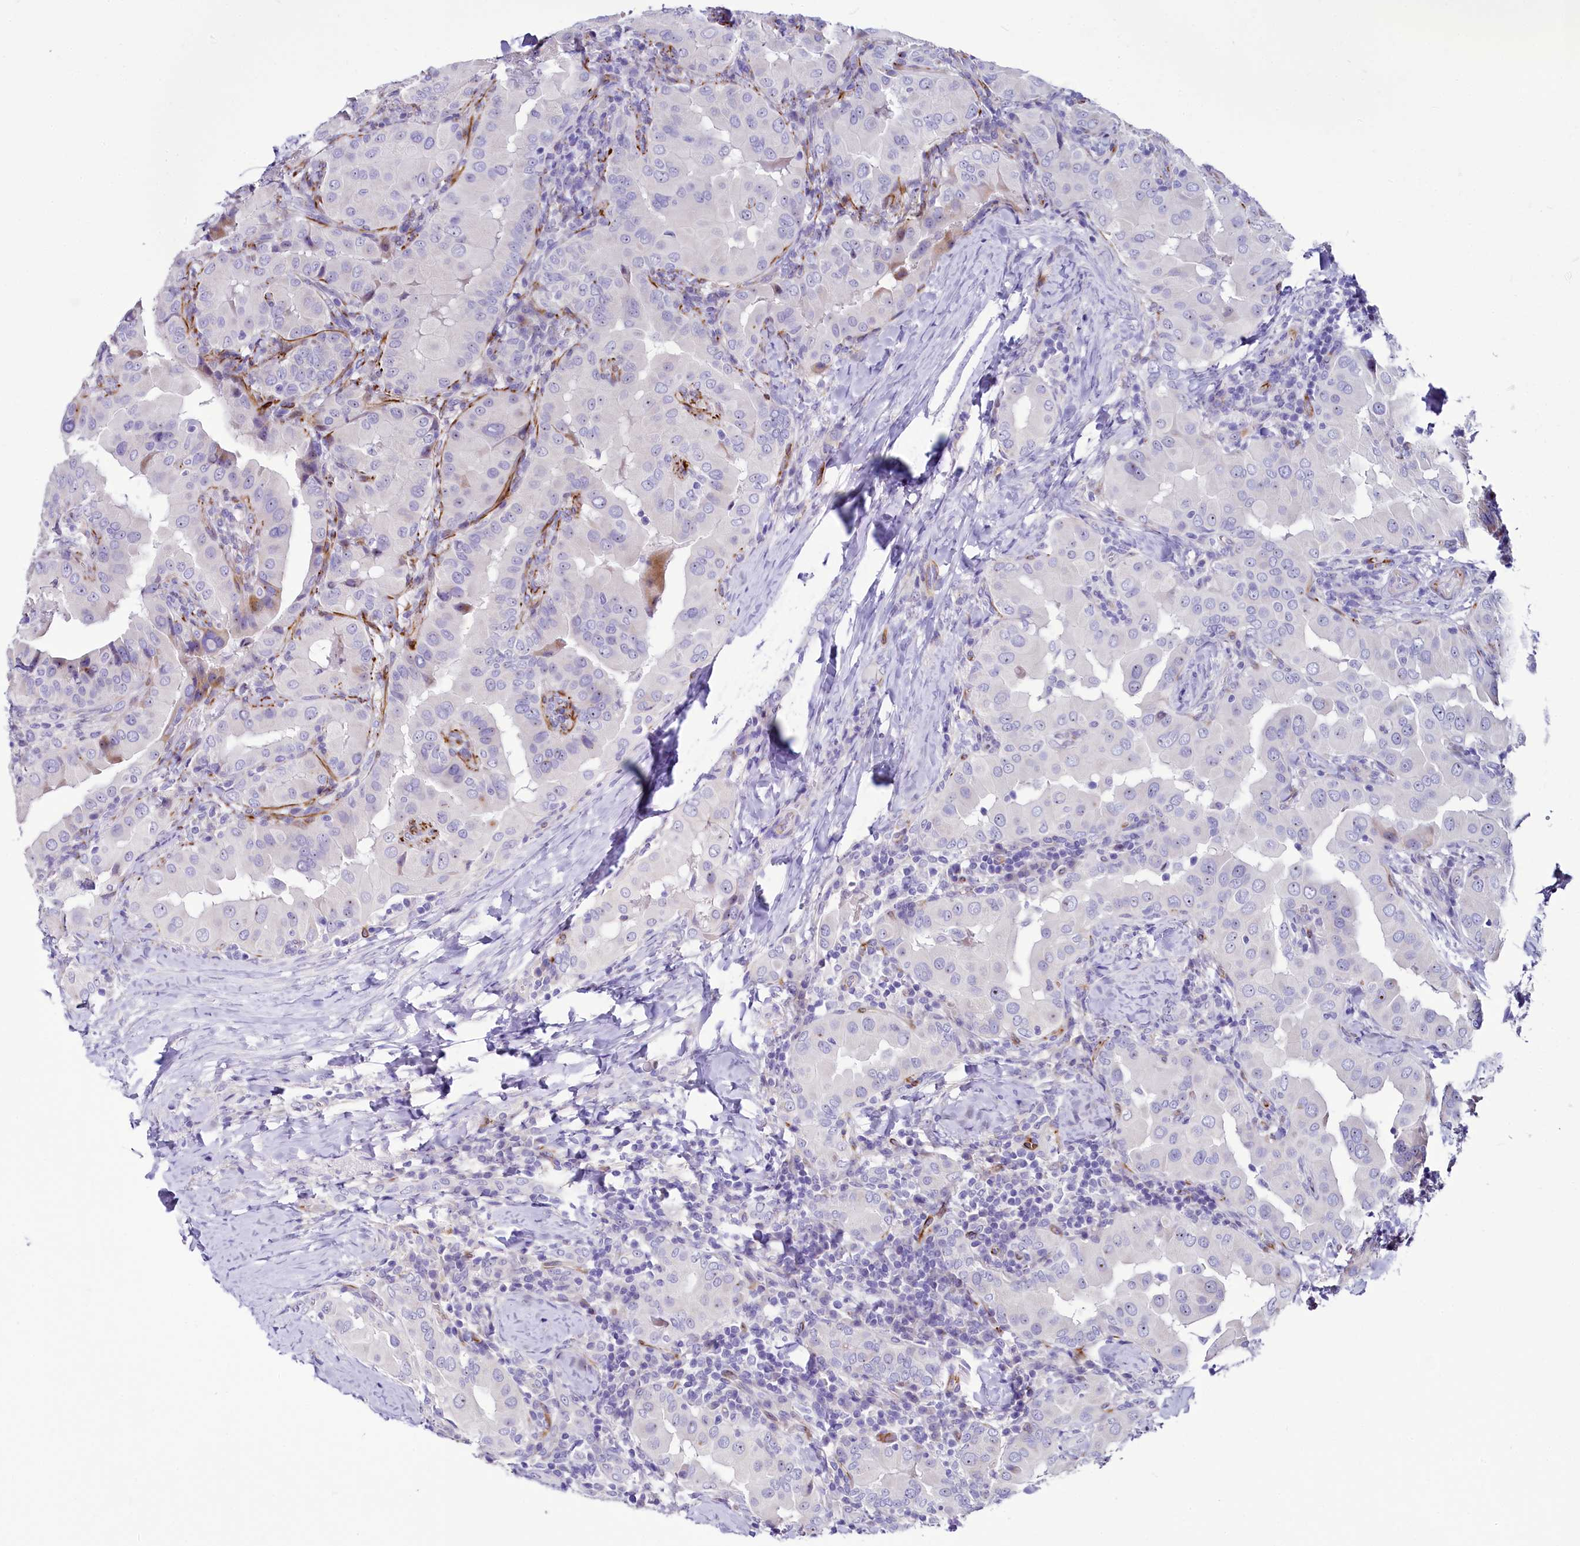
{"staining": {"intensity": "weak", "quantity": "<25%", "location": "nuclear"}, "tissue": "thyroid cancer", "cell_type": "Tumor cells", "image_type": "cancer", "snomed": [{"axis": "morphology", "description": "Papillary adenocarcinoma, NOS"}, {"axis": "topography", "description": "Thyroid gland"}], "caption": "Tumor cells show no significant positivity in thyroid papillary adenocarcinoma.", "gene": "SH3TC2", "patient": {"sex": "male", "age": 33}}